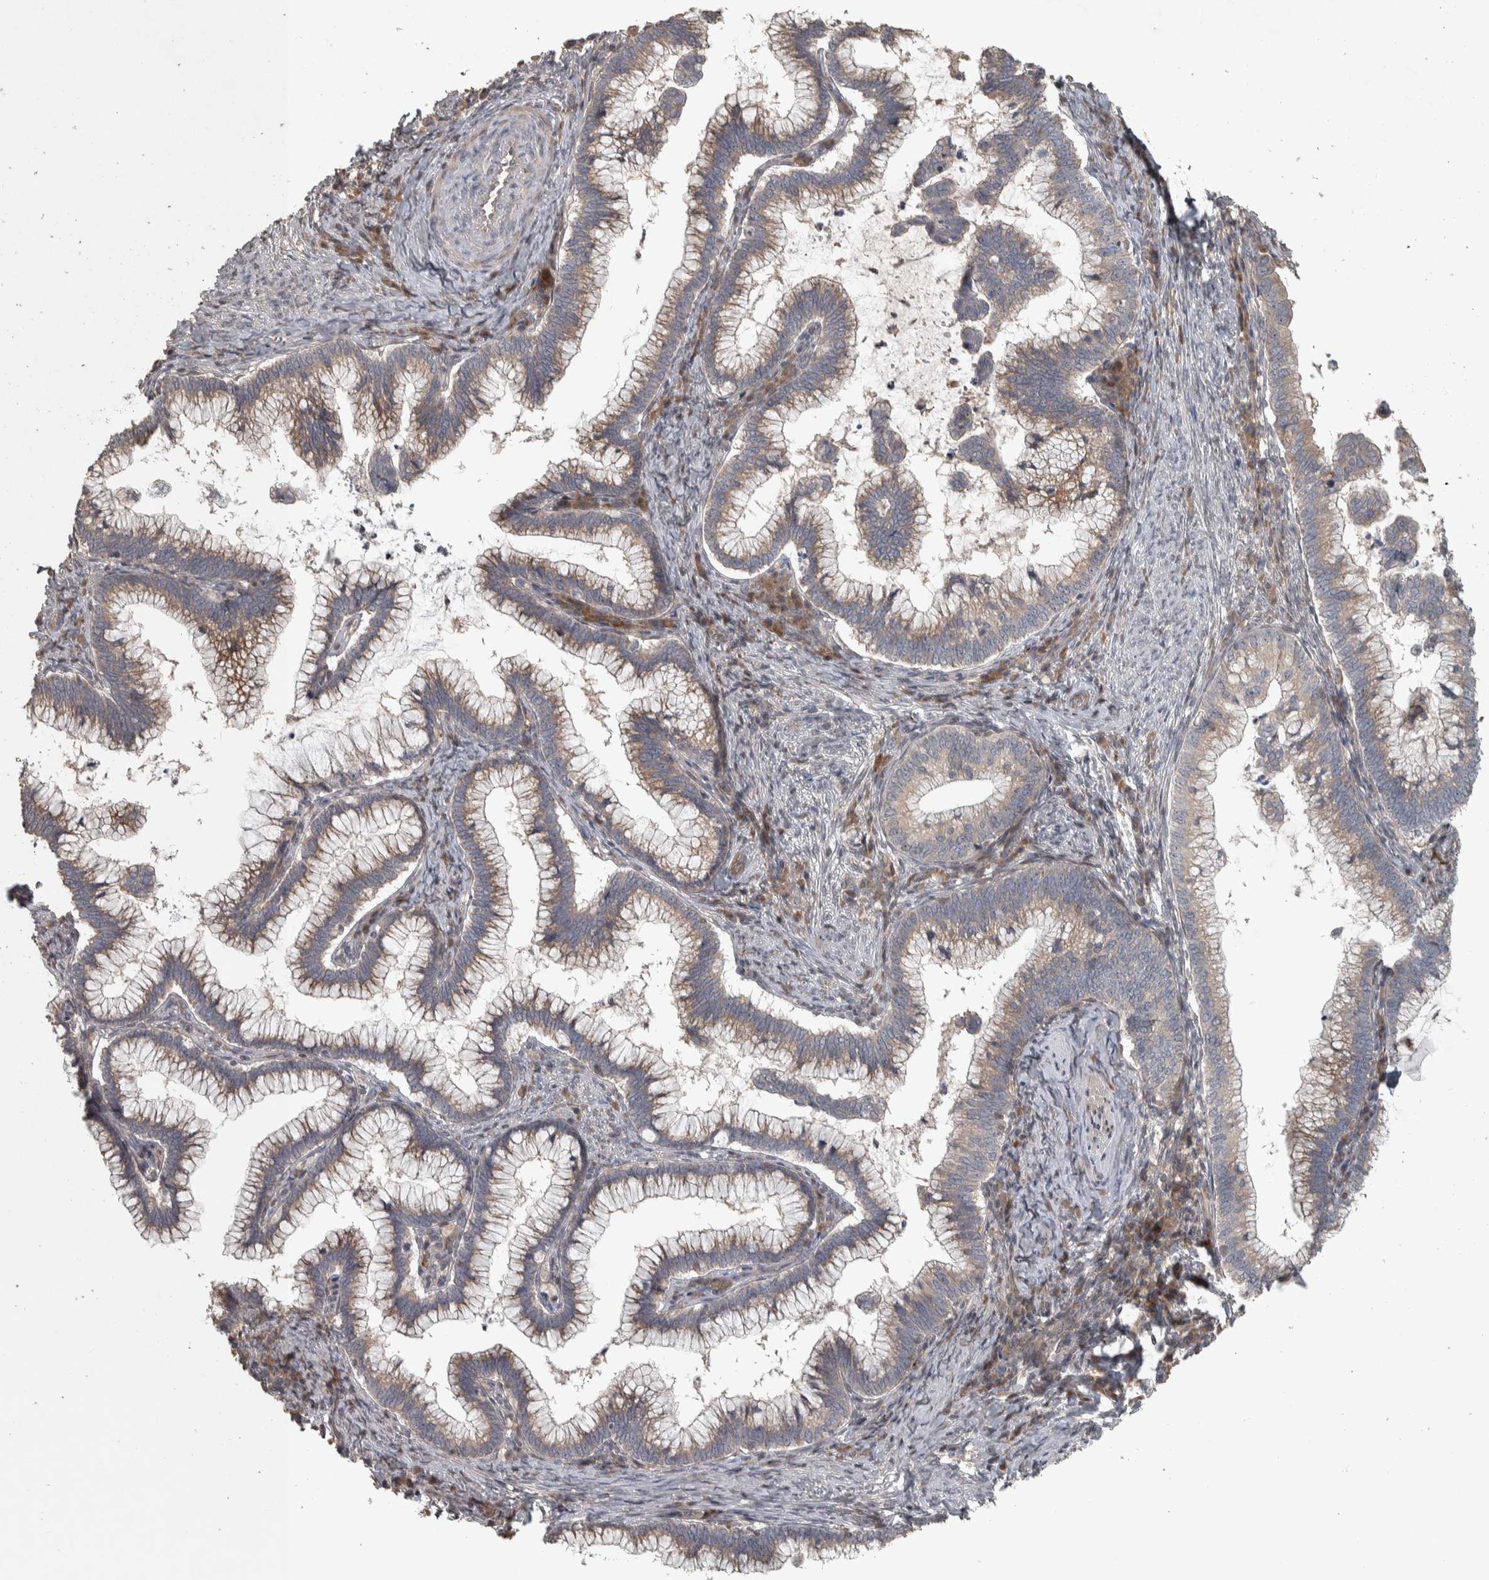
{"staining": {"intensity": "weak", "quantity": "25%-75%", "location": "cytoplasmic/membranous"}, "tissue": "cervical cancer", "cell_type": "Tumor cells", "image_type": "cancer", "snomed": [{"axis": "morphology", "description": "Adenocarcinoma, NOS"}, {"axis": "topography", "description": "Cervix"}], "caption": "A brown stain shows weak cytoplasmic/membranous expression of a protein in cervical adenocarcinoma tumor cells.", "gene": "ERAL1", "patient": {"sex": "female", "age": 36}}